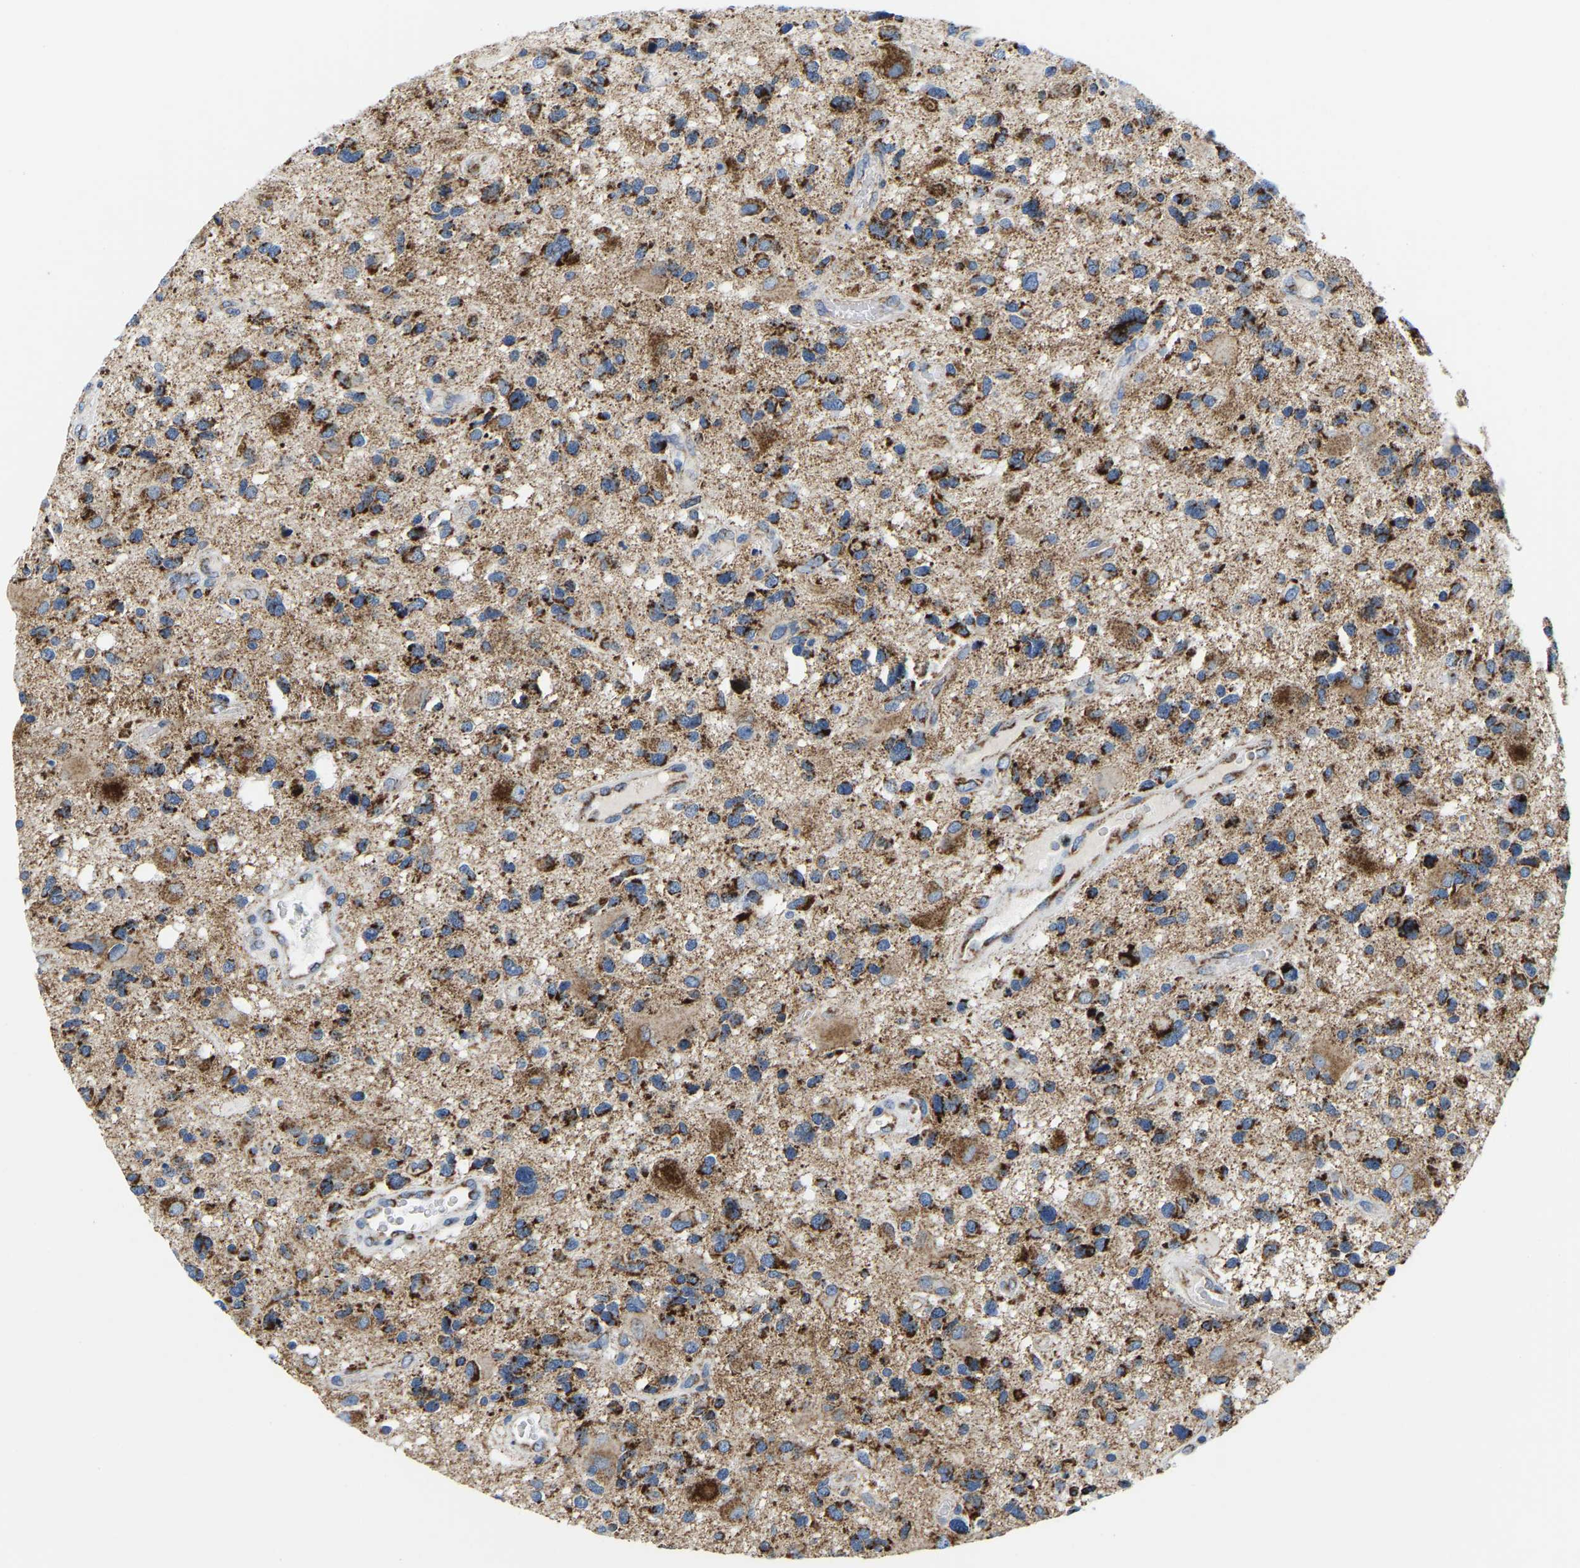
{"staining": {"intensity": "strong", "quantity": "25%-75%", "location": "cytoplasmic/membranous"}, "tissue": "glioma", "cell_type": "Tumor cells", "image_type": "cancer", "snomed": [{"axis": "morphology", "description": "Glioma, malignant, High grade"}, {"axis": "topography", "description": "Brain"}], "caption": "An immunohistochemistry micrograph of neoplastic tissue is shown. Protein staining in brown labels strong cytoplasmic/membranous positivity in glioma within tumor cells.", "gene": "SFXN1", "patient": {"sex": "male", "age": 33}}